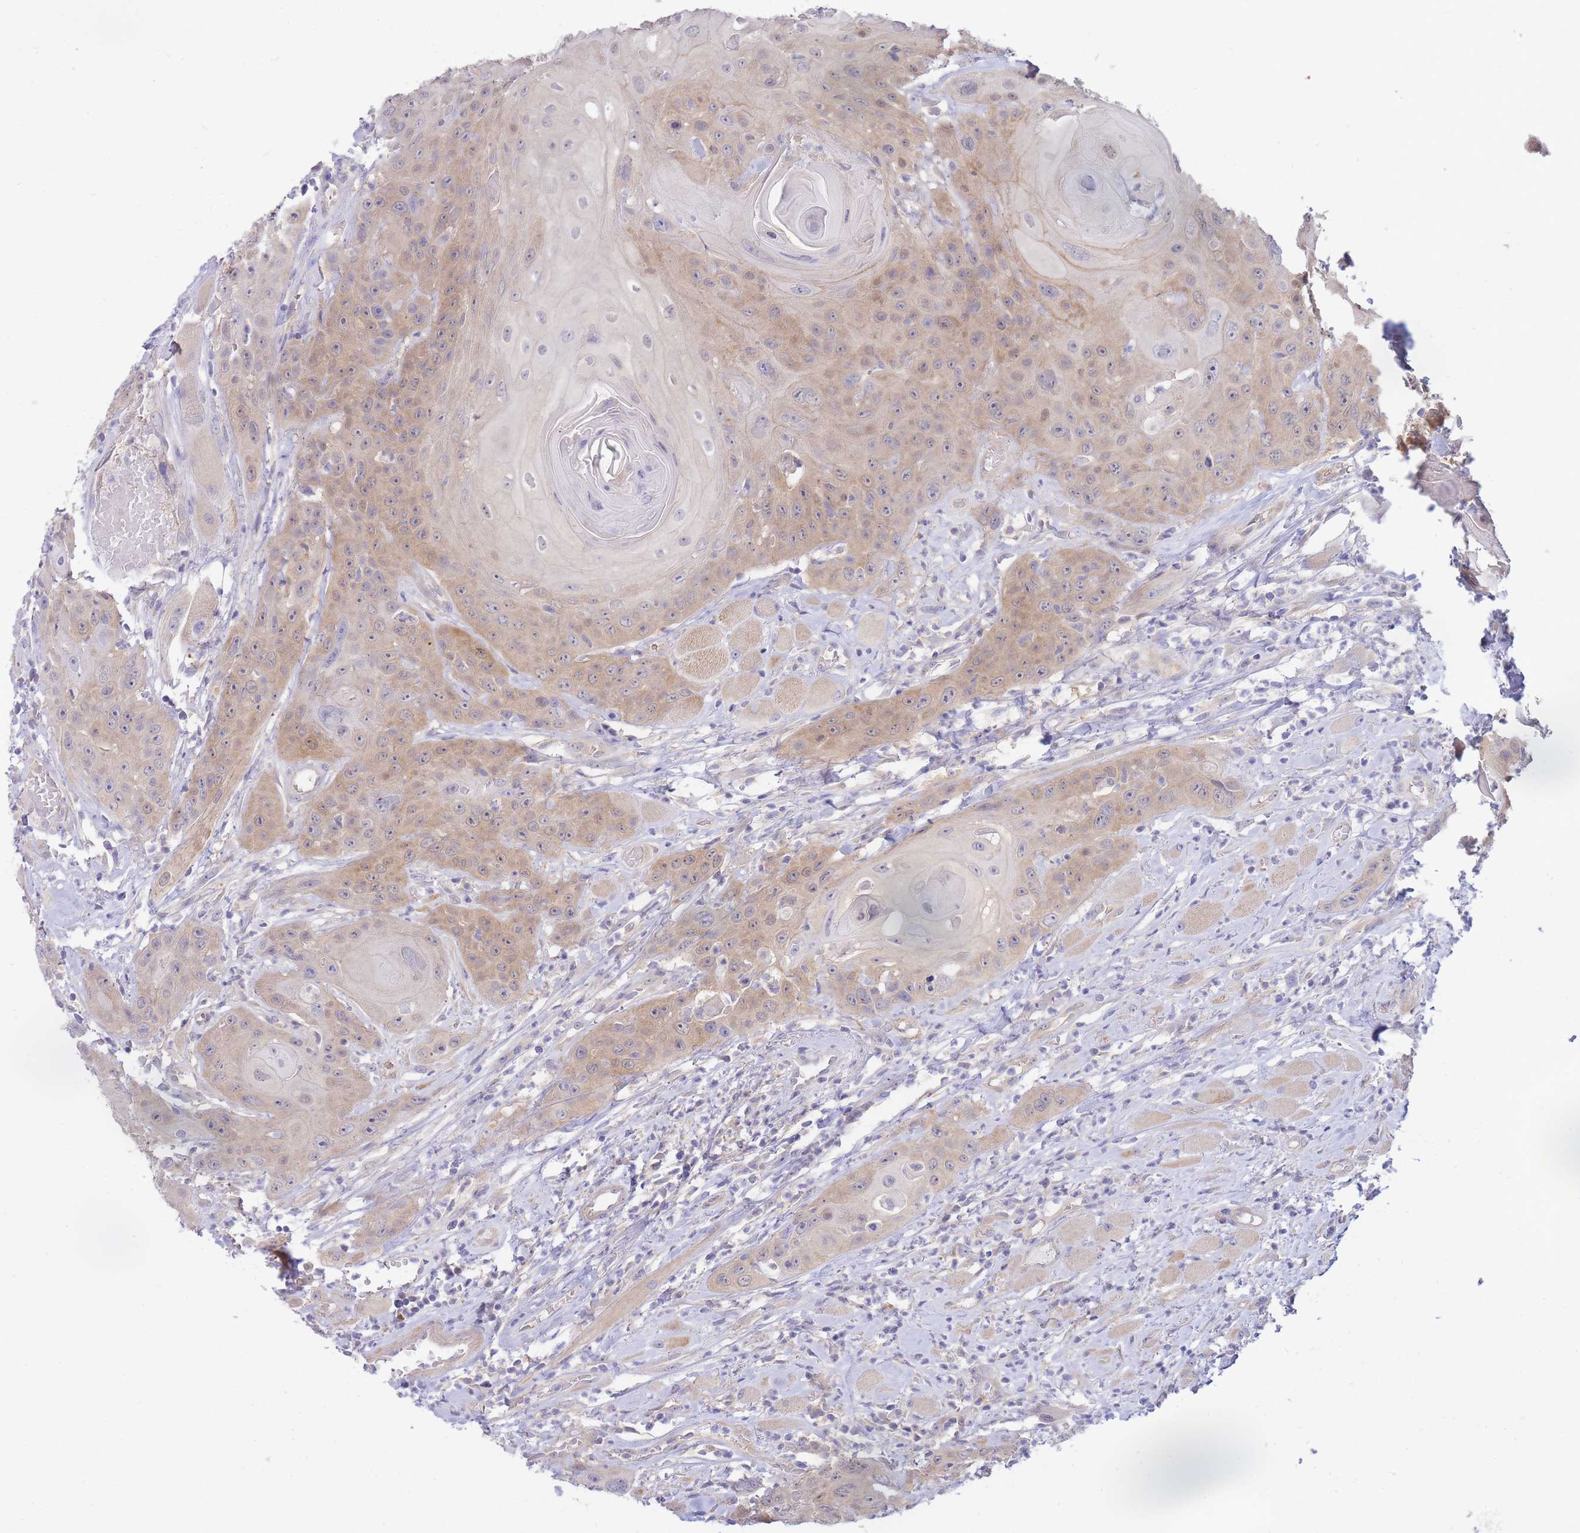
{"staining": {"intensity": "moderate", "quantity": ">75%", "location": "cytoplasmic/membranous"}, "tissue": "head and neck cancer", "cell_type": "Tumor cells", "image_type": "cancer", "snomed": [{"axis": "morphology", "description": "Squamous cell carcinoma, NOS"}, {"axis": "topography", "description": "Head-Neck"}], "caption": "A medium amount of moderate cytoplasmic/membranous expression is appreciated in about >75% of tumor cells in squamous cell carcinoma (head and neck) tissue.", "gene": "SUGT1", "patient": {"sex": "female", "age": 59}}